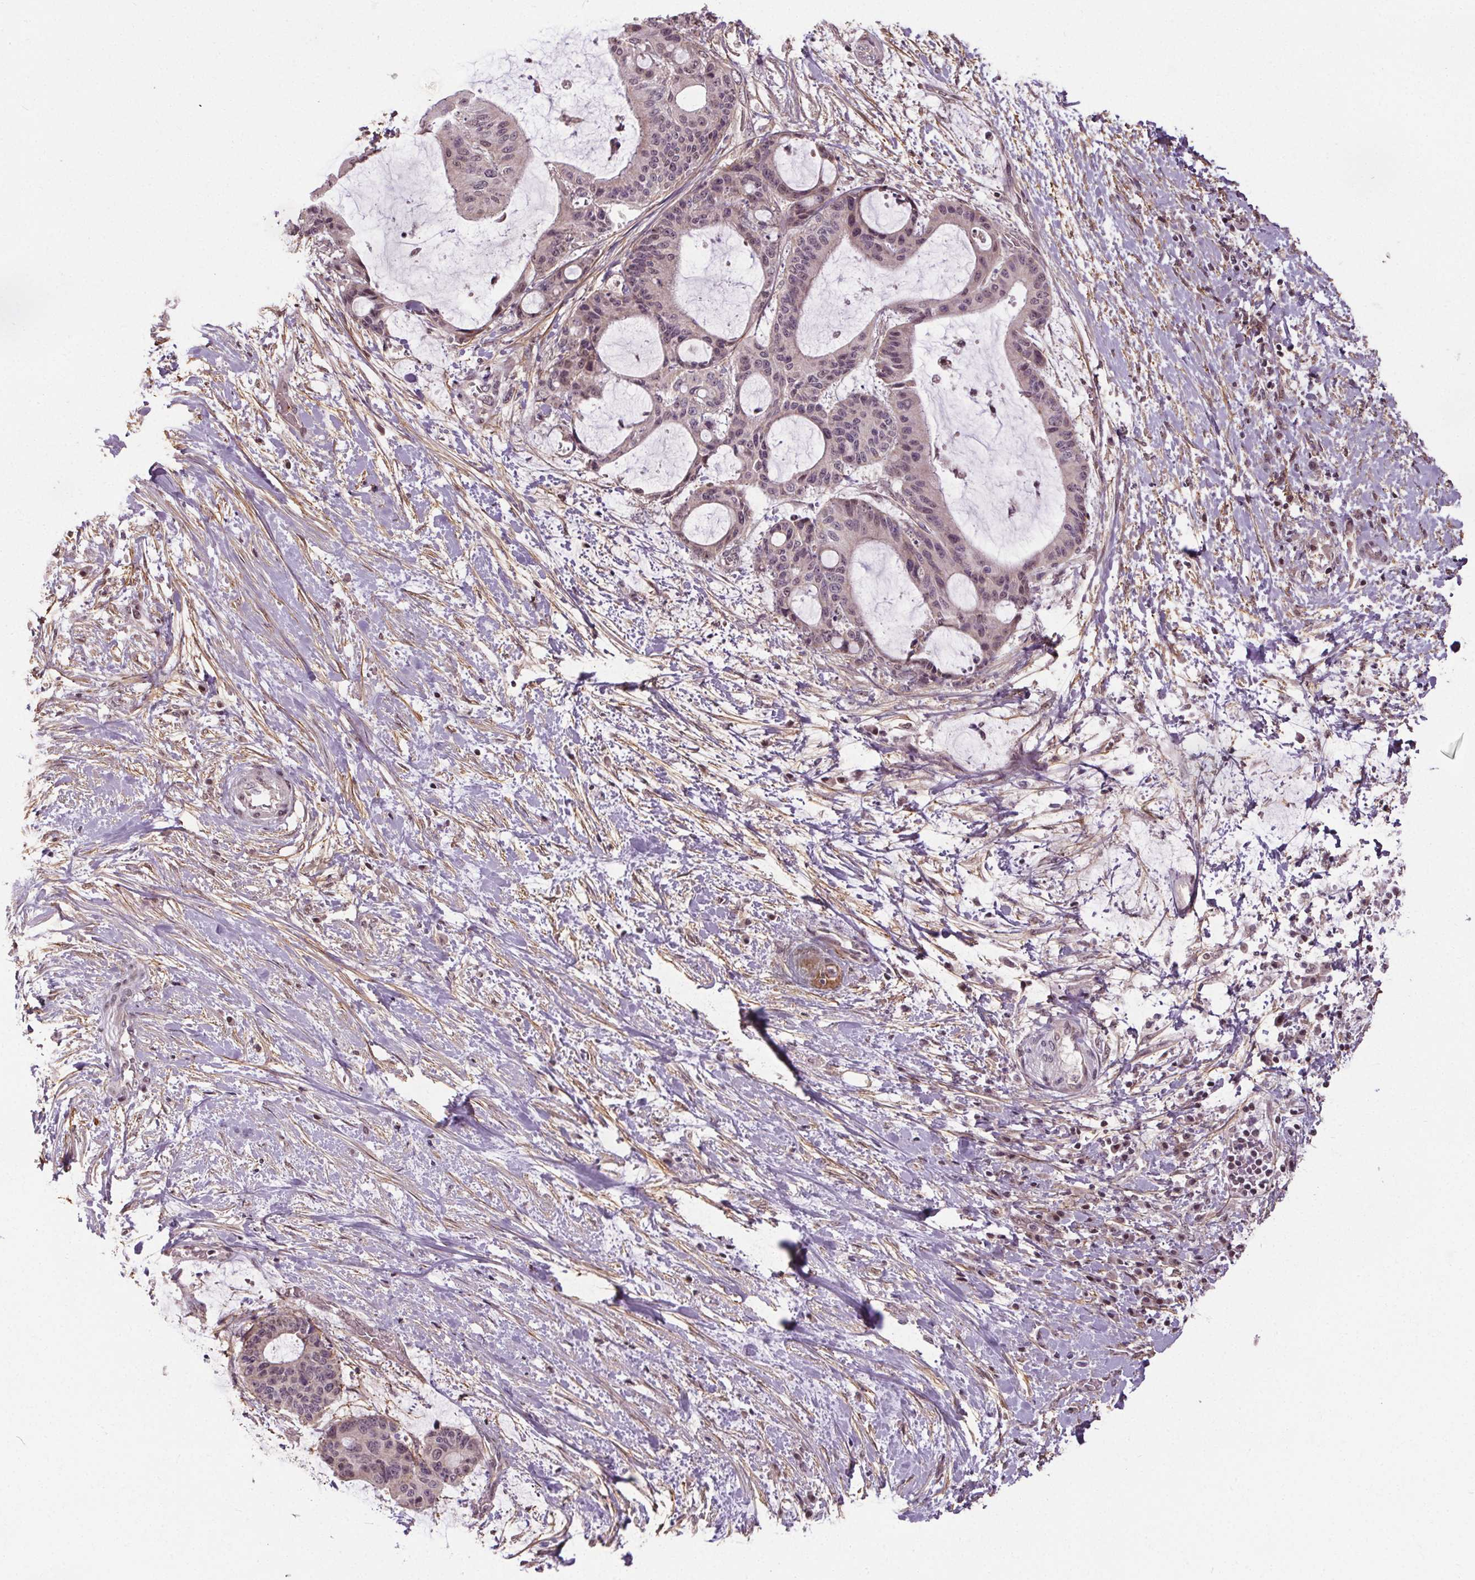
{"staining": {"intensity": "negative", "quantity": "none", "location": "none"}, "tissue": "liver cancer", "cell_type": "Tumor cells", "image_type": "cancer", "snomed": [{"axis": "morphology", "description": "Cholangiocarcinoma"}, {"axis": "topography", "description": "Liver"}], "caption": "Tumor cells show no significant positivity in liver cancer.", "gene": "KIAA0232", "patient": {"sex": "female", "age": 73}}